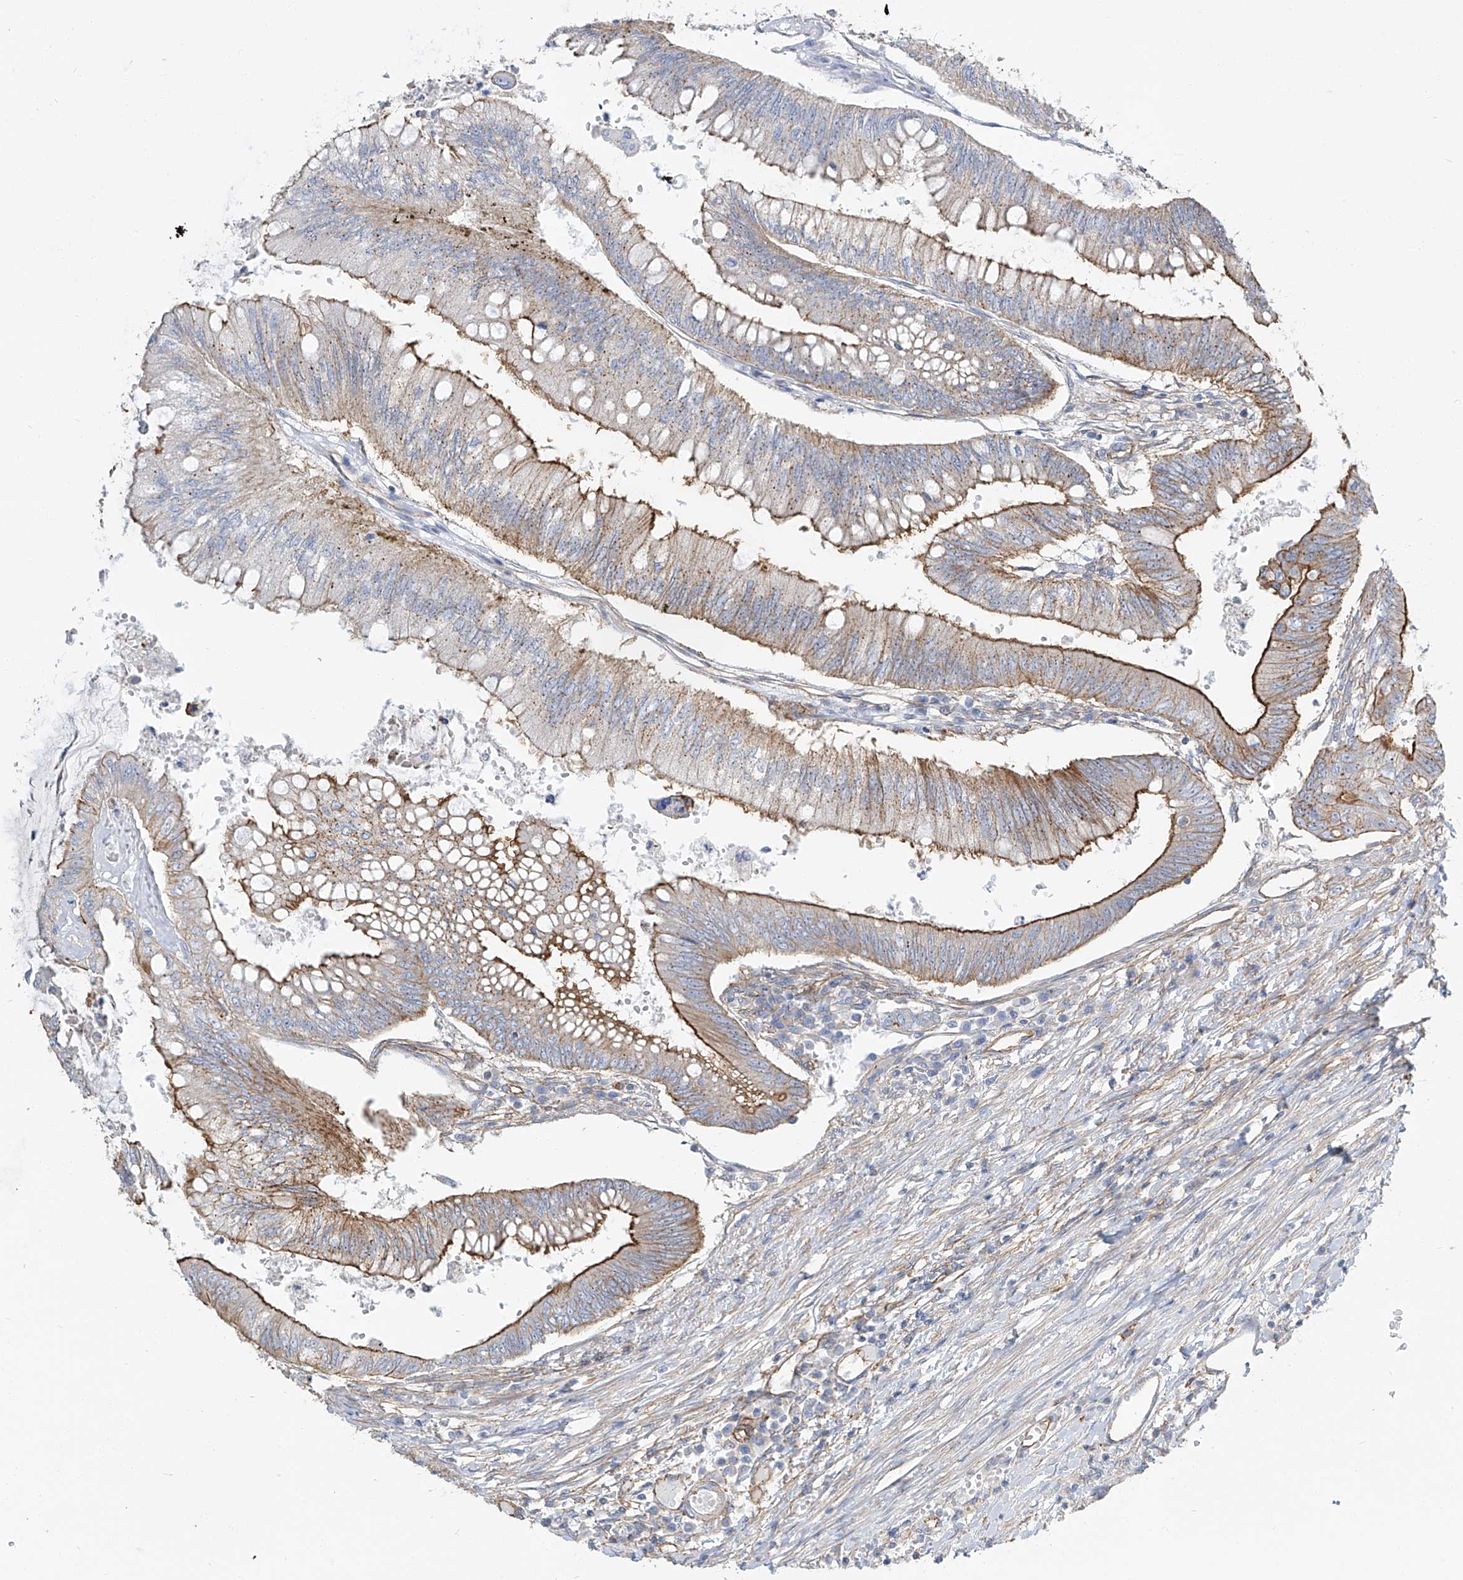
{"staining": {"intensity": "strong", "quantity": "25%-75%", "location": "cytoplasmic/membranous"}, "tissue": "colorectal cancer", "cell_type": "Tumor cells", "image_type": "cancer", "snomed": [{"axis": "morphology", "description": "Adenoma, NOS"}, {"axis": "morphology", "description": "Adenocarcinoma, NOS"}, {"axis": "topography", "description": "Colon"}], "caption": "A histopathology image of human colorectal cancer (adenoma) stained for a protein demonstrates strong cytoplasmic/membranous brown staining in tumor cells.", "gene": "TXLNB", "patient": {"sex": "male", "age": 79}}